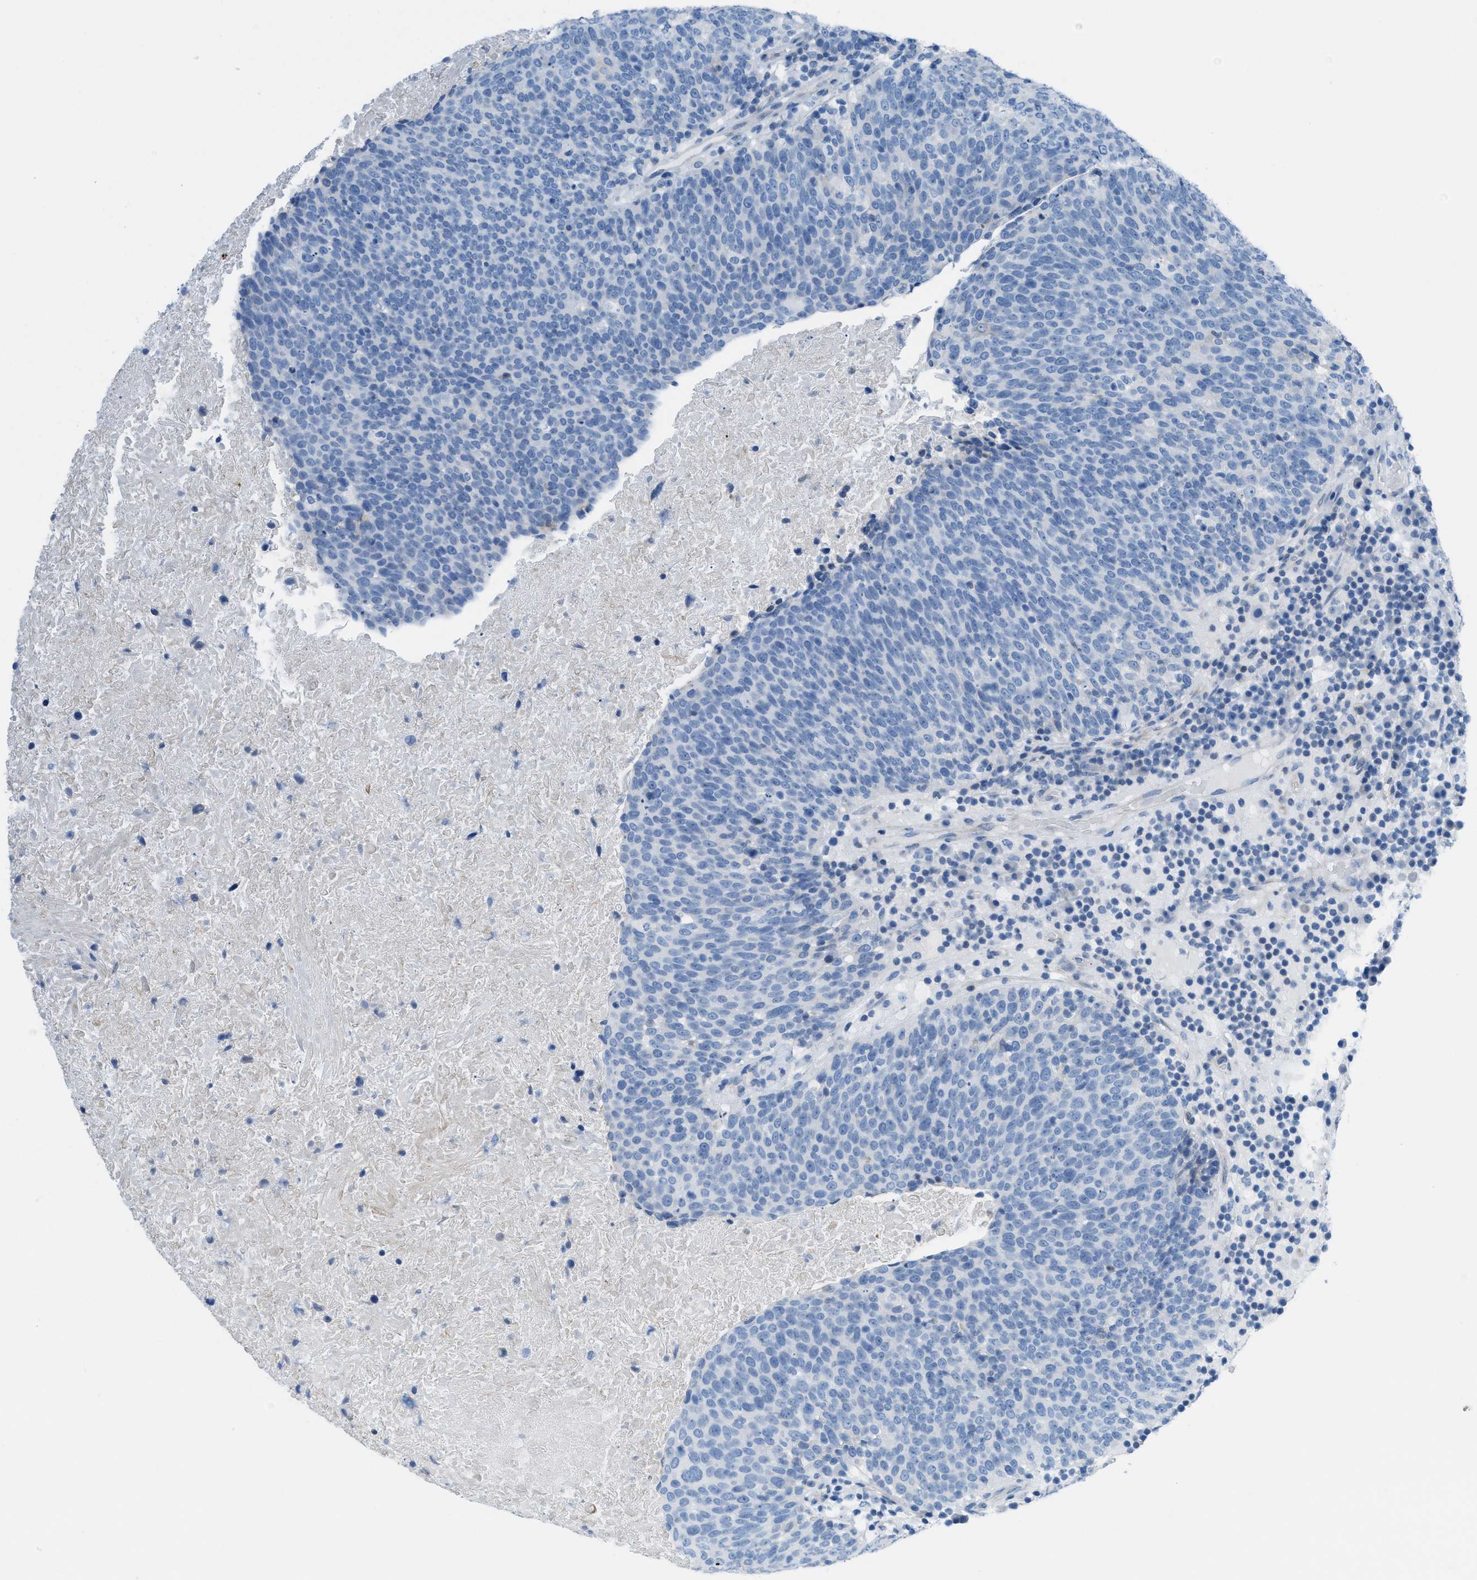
{"staining": {"intensity": "negative", "quantity": "none", "location": "none"}, "tissue": "head and neck cancer", "cell_type": "Tumor cells", "image_type": "cancer", "snomed": [{"axis": "morphology", "description": "Squamous cell carcinoma, NOS"}, {"axis": "morphology", "description": "Squamous cell carcinoma, metastatic, NOS"}, {"axis": "topography", "description": "Lymph node"}, {"axis": "topography", "description": "Head-Neck"}], "caption": "Head and neck cancer (squamous cell carcinoma) was stained to show a protein in brown. There is no significant expression in tumor cells.", "gene": "ASGR1", "patient": {"sex": "male", "age": 62}}